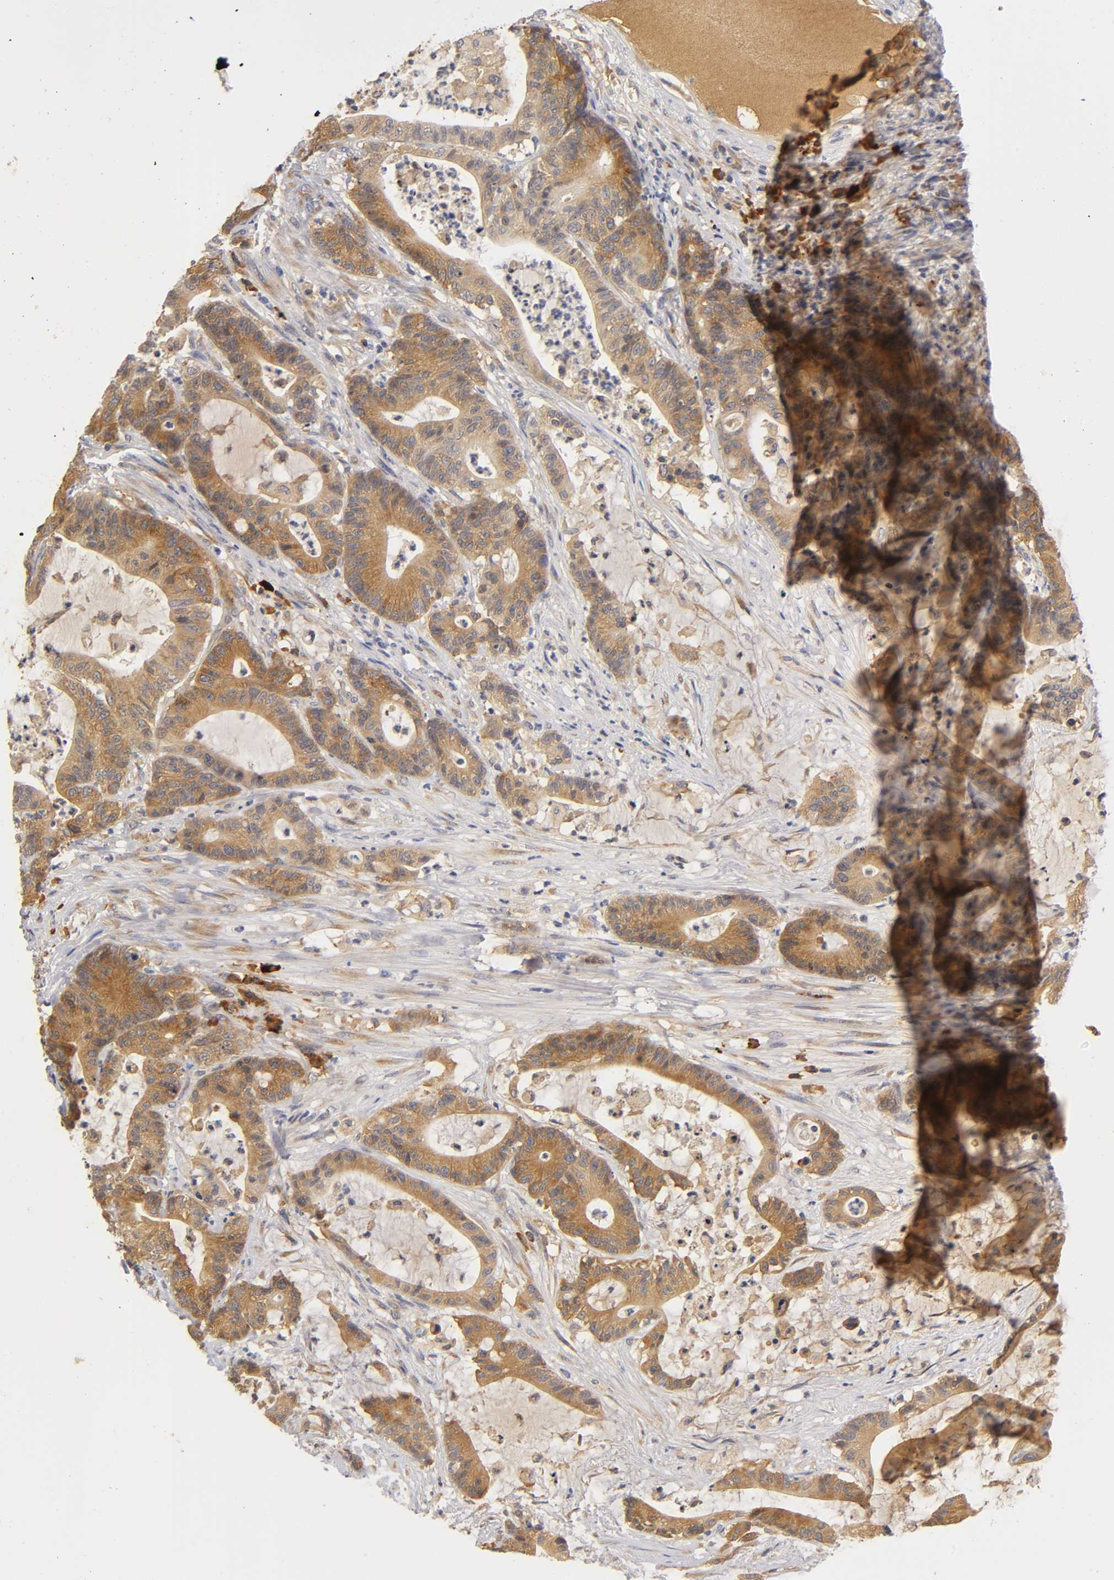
{"staining": {"intensity": "moderate", "quantity": ">75%", "location": "cytoplasmic/membranous"}, "tissue": "colorectal cancer", "cell_type": "Tumor cells", "image_type": "cancer", "snomed": [{"axis": "morphology", "description": "Adenocarcinoma, NOS"}, {"axis": "topography", "description": "Colon"}], "caption": "High-magnification brightfield microscopy of adenocarcinoma (colorectal) stained with DAB (3,3'-diaminobenzidine) (brown) and counterstained with hematoxylin (blue). tumor cells exhibit moderate cytoplasmic/membranous positivity is appreciated in approximately>75% of cells.", "gene": "RPS29", "patient": {"sex": "female", "age": 84}}